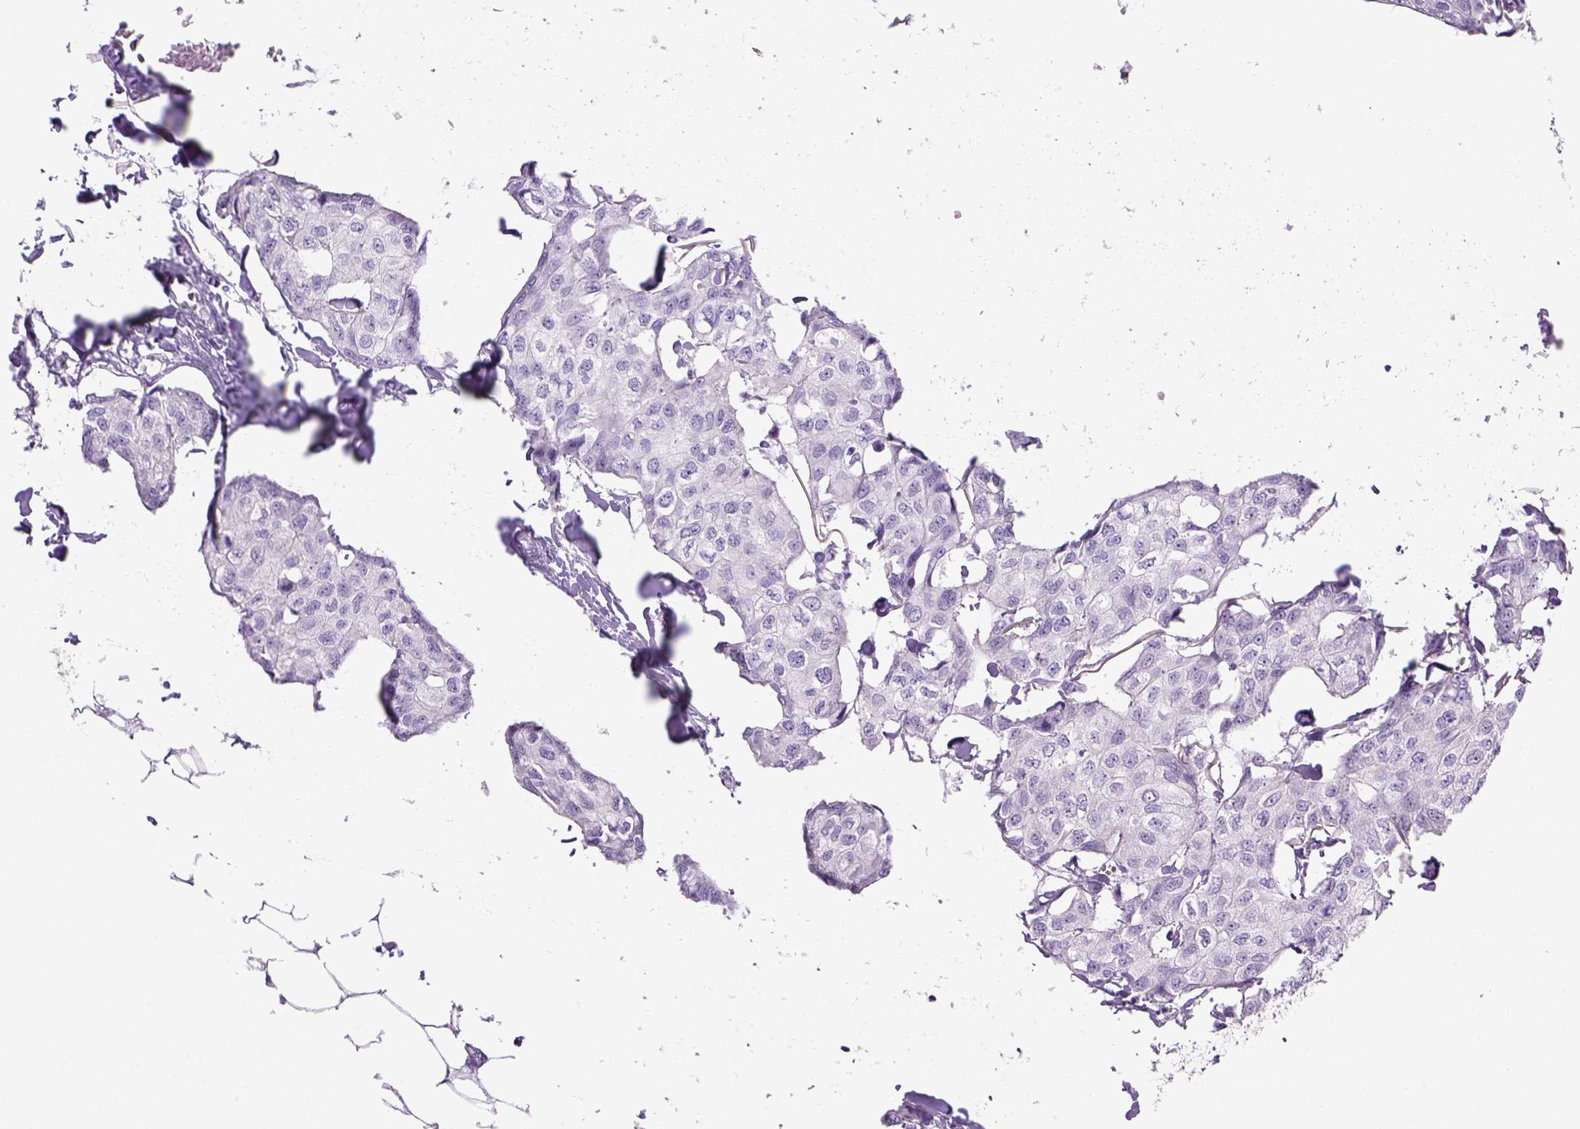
{"staining": {"intensity": "negative", "quantity": "none", "location": "none"}, "tissue": "breast cancer", "cell_type": "Tumor cells", "image_type": "cancer", "snomed": [{"axis": "morphology", "description": "Duct carcinoma"}, {"axis": "topography", "description": "Breast"}], "caption": "A high-resolution photomicrograph shows immunohistochemistry staining of breast cancer (infiltrating ductal carcinoma), which exhibits no significant staining in tumor cells.", "gene": "TENM4", "patient": {"sex": "female", "age": 80}}